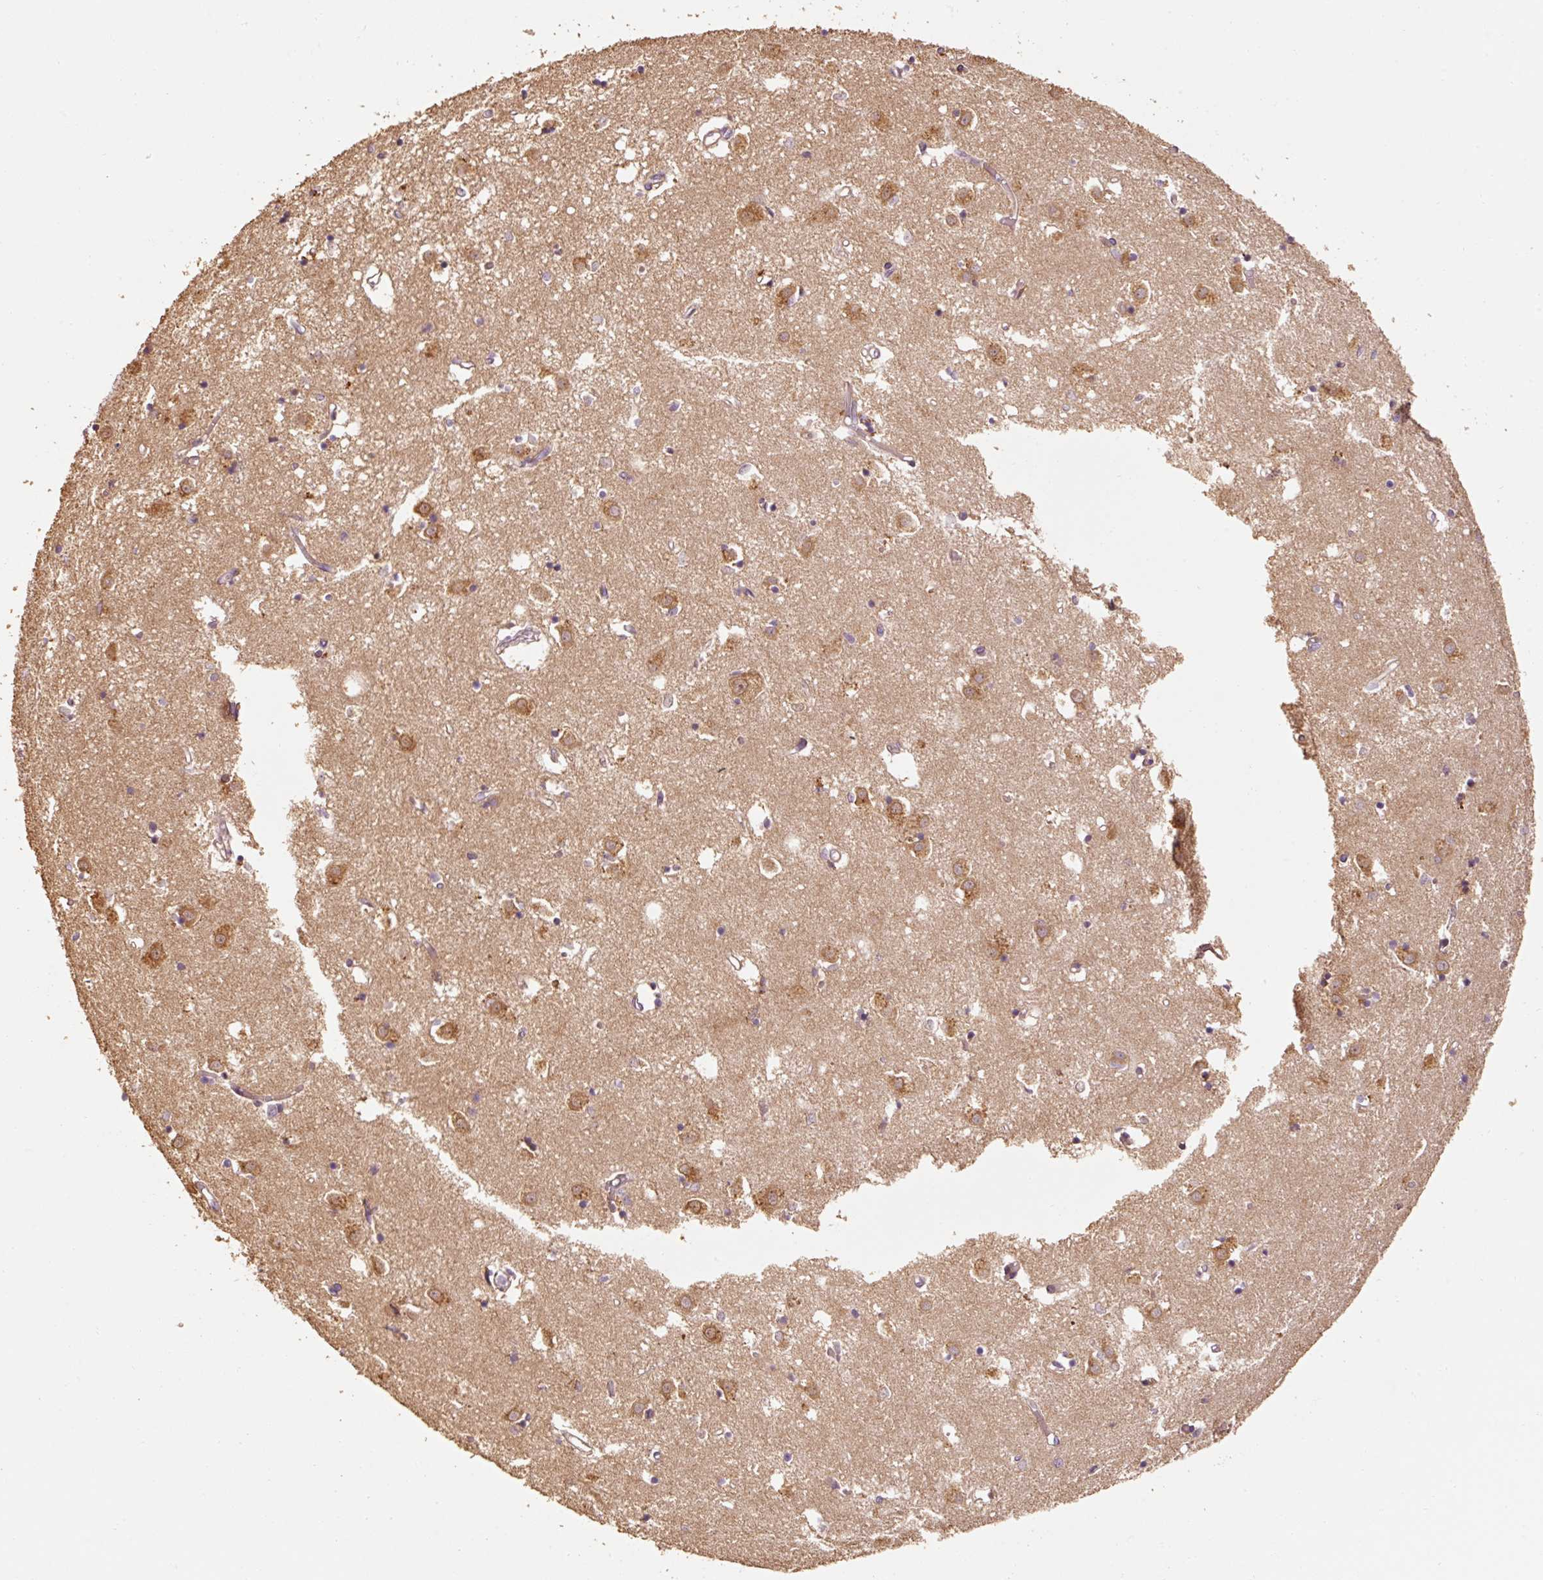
{"staining": {"intensity": "moderate", "quantity": "25%-75%", "location": "cytoplasmic/membranous"}, "tissue": "caudate", "cell_type": "Glial cells", "image_type": "normal", "snomed": [{"axis": "morphology", "description": "Normal tissue, NOS"}, {"axis": "topography", "description": "Lateral ventricle wall"}], "caption": "This micrograph exhibits unremarkable caudate stained with immunohistochemistry to label a protein in brown. The cytoplasmic/membranous of glial cells show moderate positivity for the protein. Nuclei are counter-stained blue.", "gene": "EFHC1", "patient": {"sex": "male", "age": 70}}